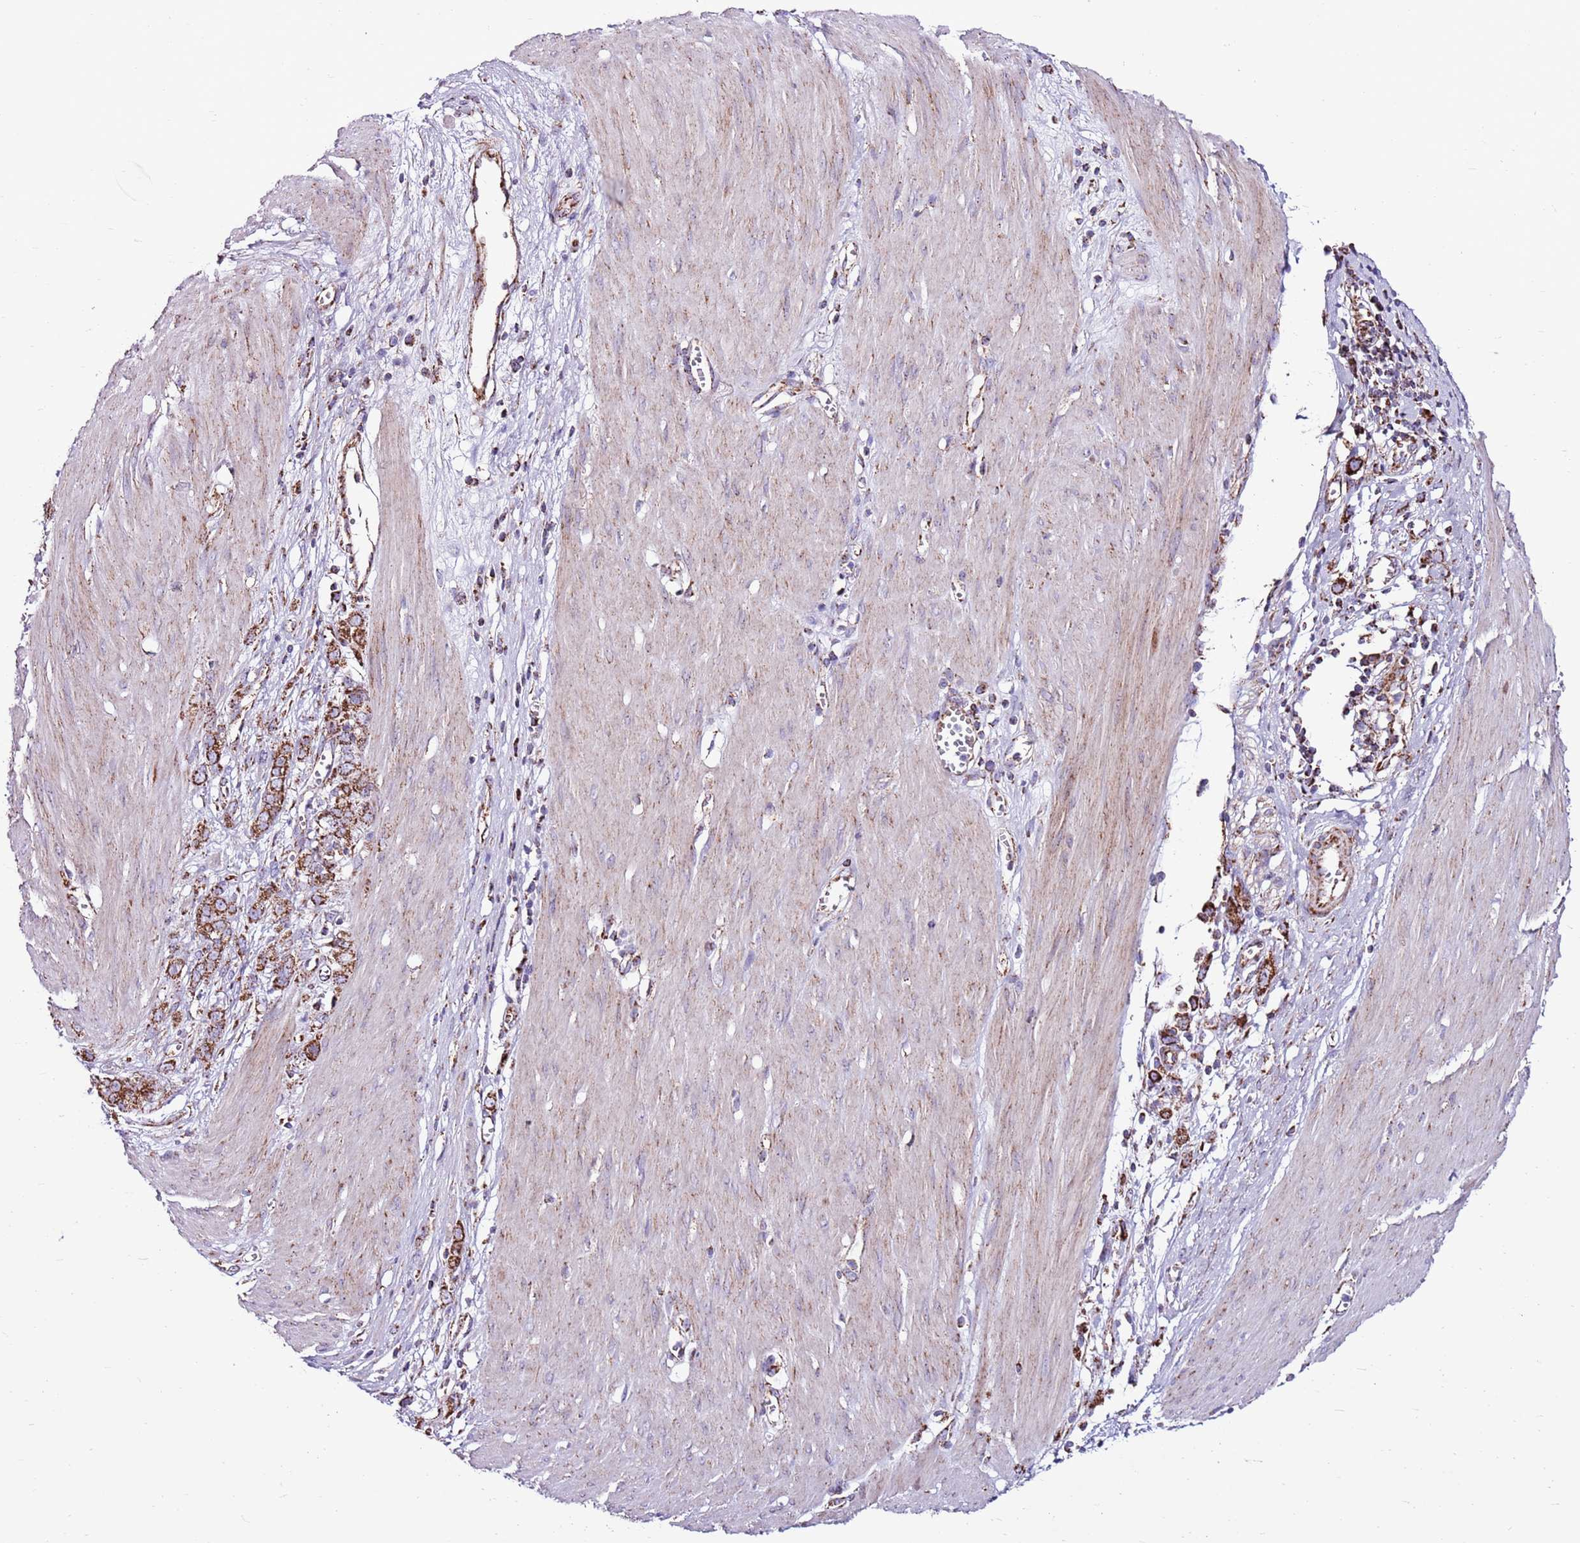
{"staining": {"intensity": "strong", "quantity": ">75%", "location": "cytoplasmic/membranous"}, "tissue": "stomach cancer", "cell_type": "Tumor cells", "image_type": "cancer", "snomed": [{"axis": "morphology", "description": "Adenocarcinoma, NOS"}, {"axis": "topography", "description": "Stomach"}], "caption": "The photomicrograph displays staining of stomach adenocarcinoma, revealing strong cytoplasmic/membranous protein positivity (brown color) within tumor cells.", "gene": "HECTD4", "patient": {"sex": "female", "age": 76}}